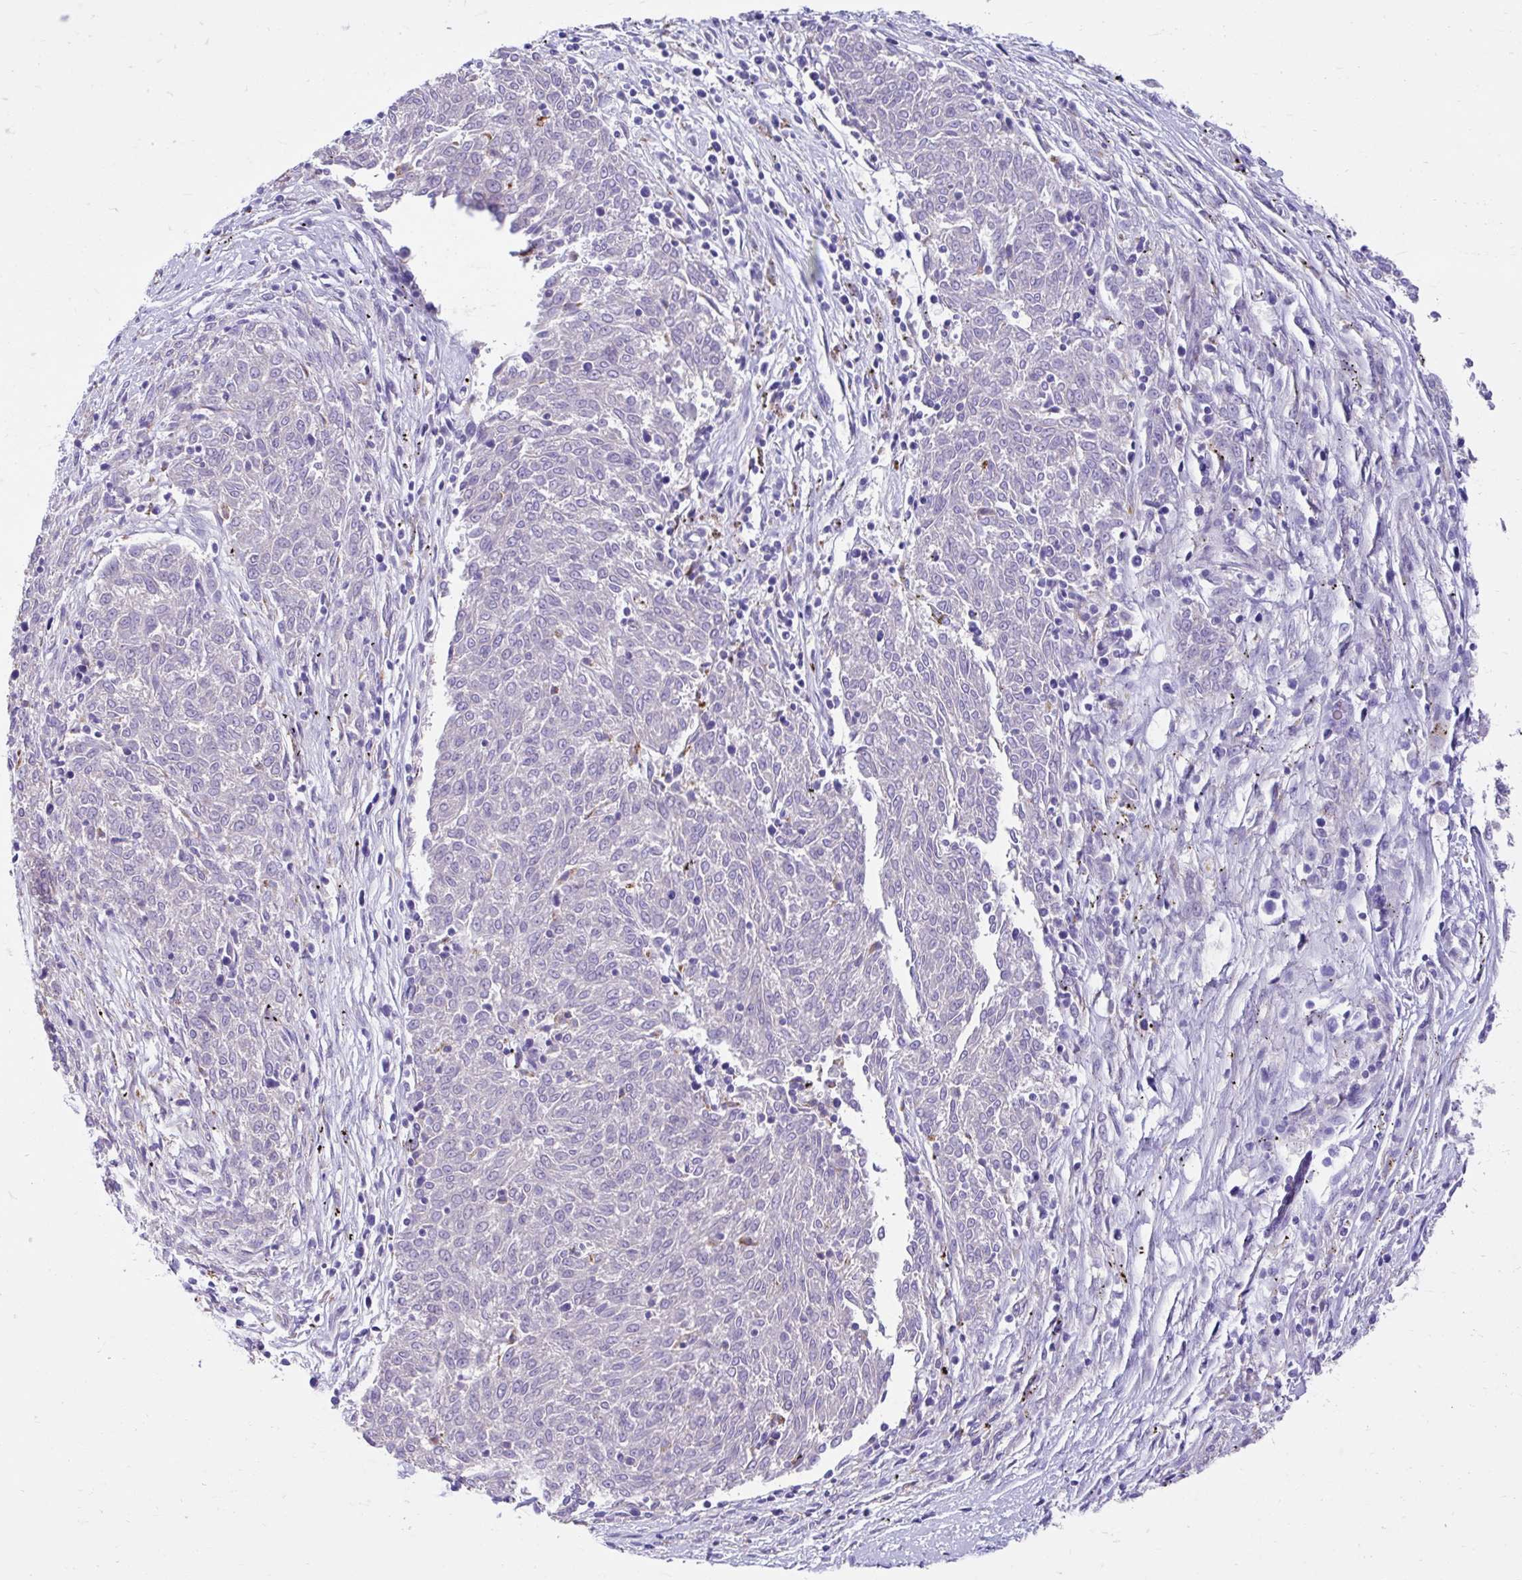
{"staining": {"intensity": "negative", "quantity": "none", "location": "none"}, "tissue": "melanoma", "cell_type": "Tumor cells", "image_type": "cancer", "snomed": [{"axis": "morphology", "description": "Malignant melanoma, NOS"}, {"axis": "topography", "description": "Skin"}], "caption": "A high-resolution histopathology image shows immunohistochemistry staining of melanoma, which displays no significant positivity in tumor cells.", "gene": "ZNF33A", "patient": {"sex": "female", "age": 72}}